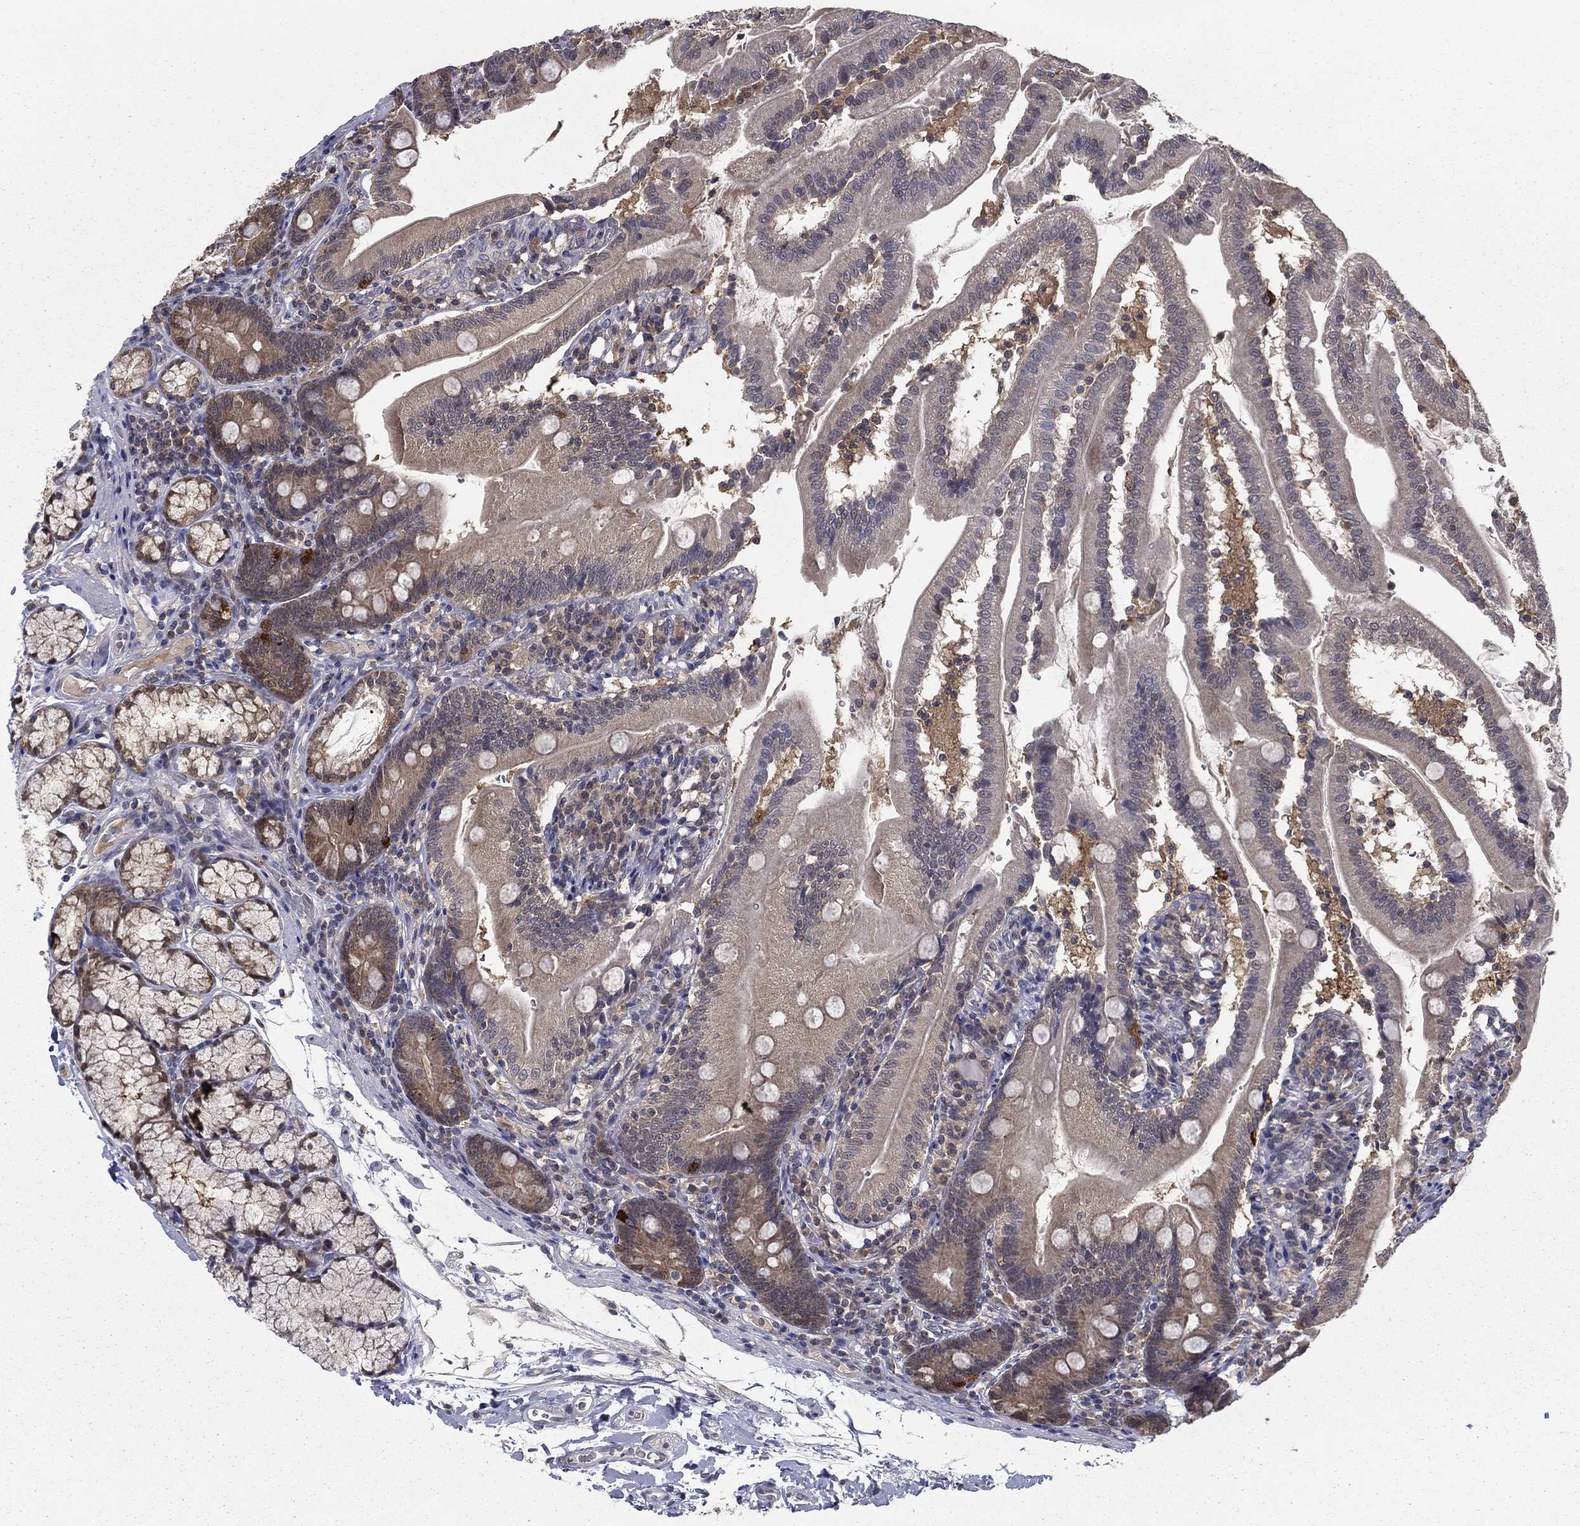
{"staining": {"intensity": "moderate", "quantity": "<25%", "location": "cytoplasmic/membranous"}, "tissue": "duodenum", "cell_type": "Glandular cells", "image_type": "normal", "snomed": [{"axis": "morphology", "description": "Normal tissue, NOS"}, {"axis": "topography", "description": "Duodenum"}], "caption": "The image demonstrates immunohistochemical staining of benign duodenum. There is moderate cytoplasmic/membranous expression is present in about <25% of glandular cells.", "gene": "NIT2", "patient": {"sex": "female", "age": 67}}